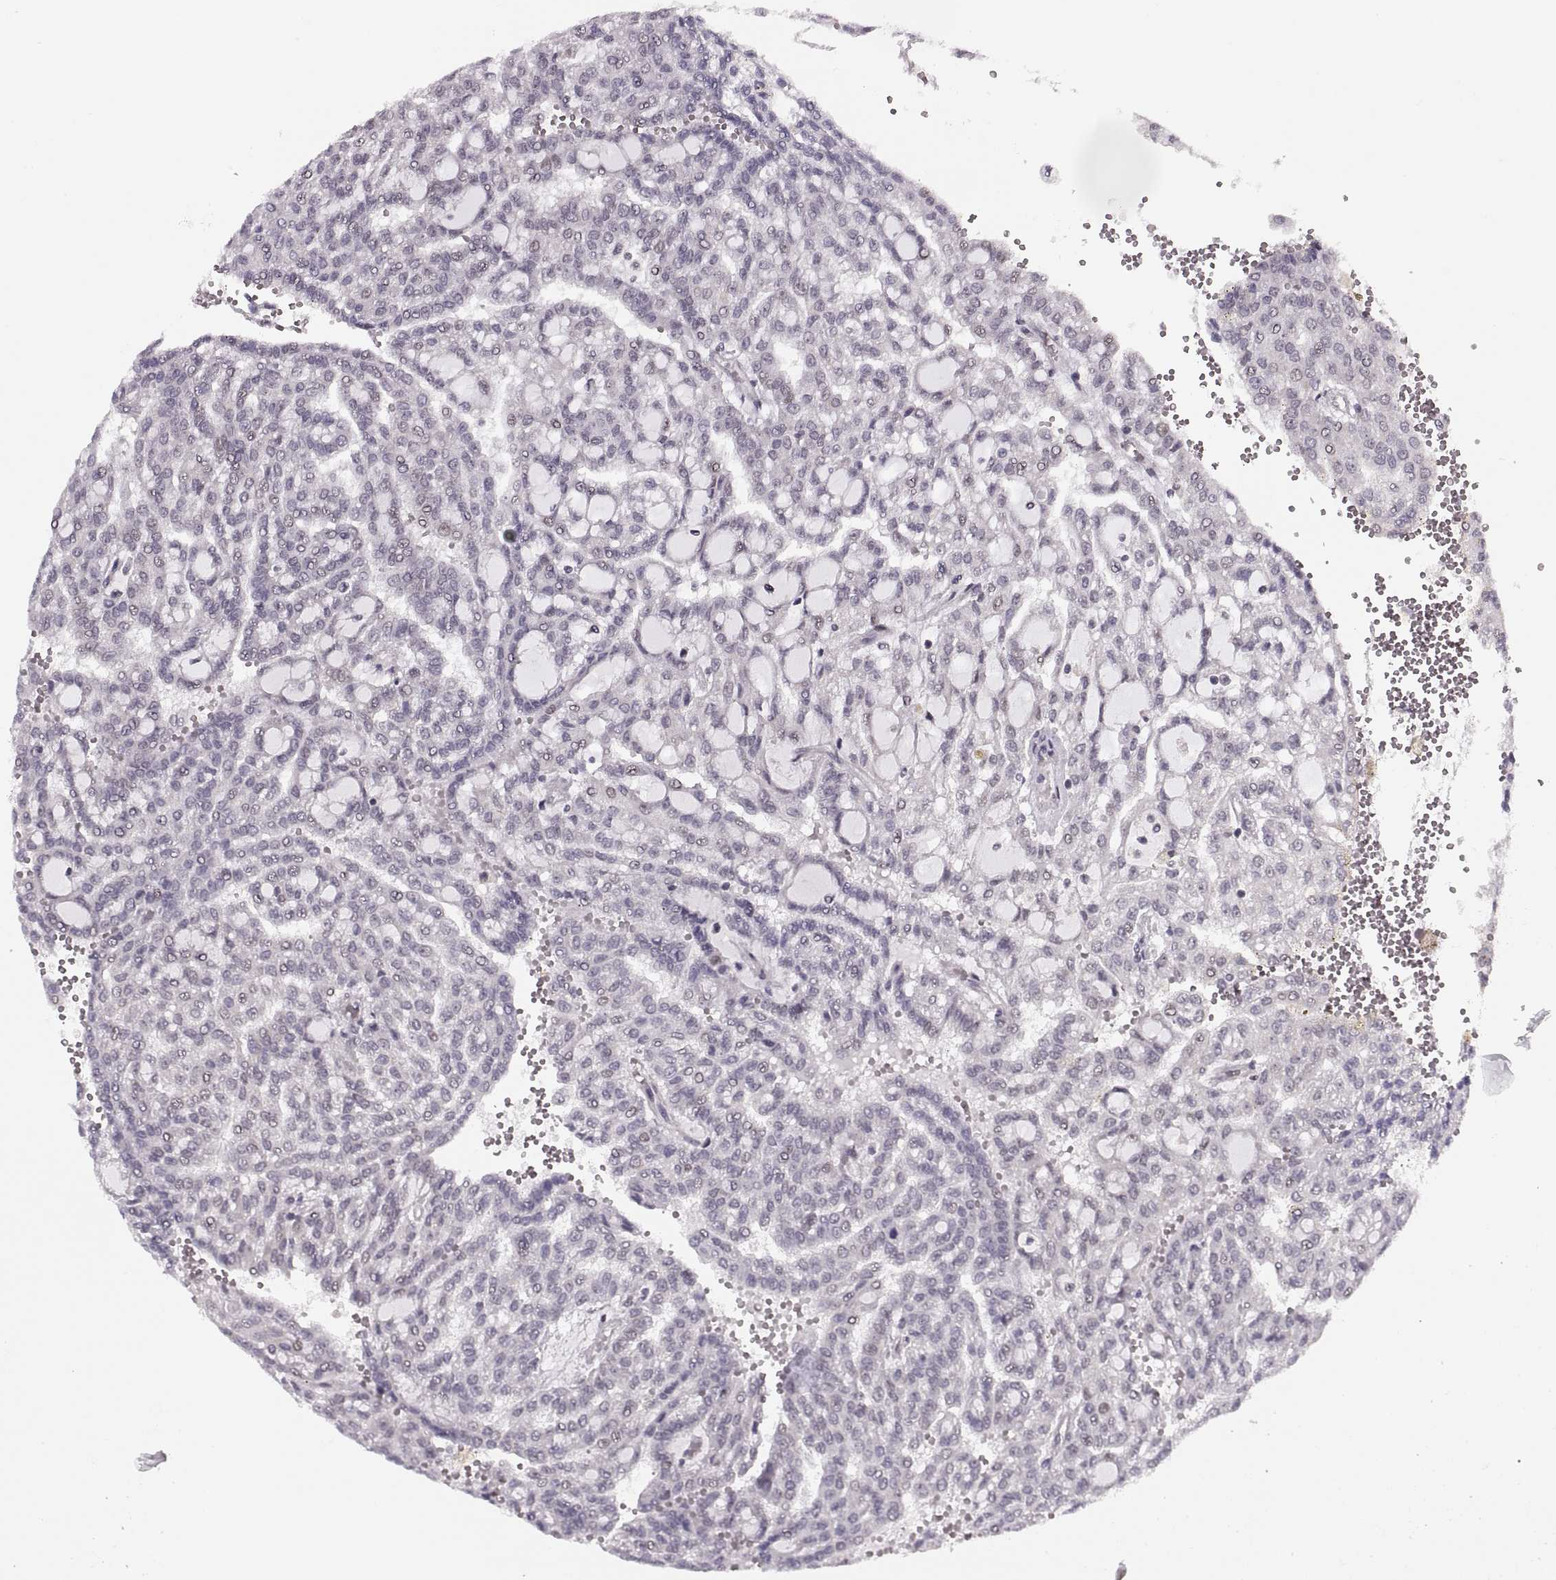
{"staining": {"intensity": "negative", "quantity": "none", "location": "none"}, "tissue": "renal cancer", "cell_type": "Tumor cells", "image_type": "cancer", "snomed": [{"axis": "morphology", "description": "Adenocarcinoma, NOS"}, {"axis": "topography", "description": "Kidney"}], "caption": "Tumor cells show no significant protein staining in renal adenocarcinoma.", "gene": "LUZP2", "patient": {"sex": "male", "age": 63}}